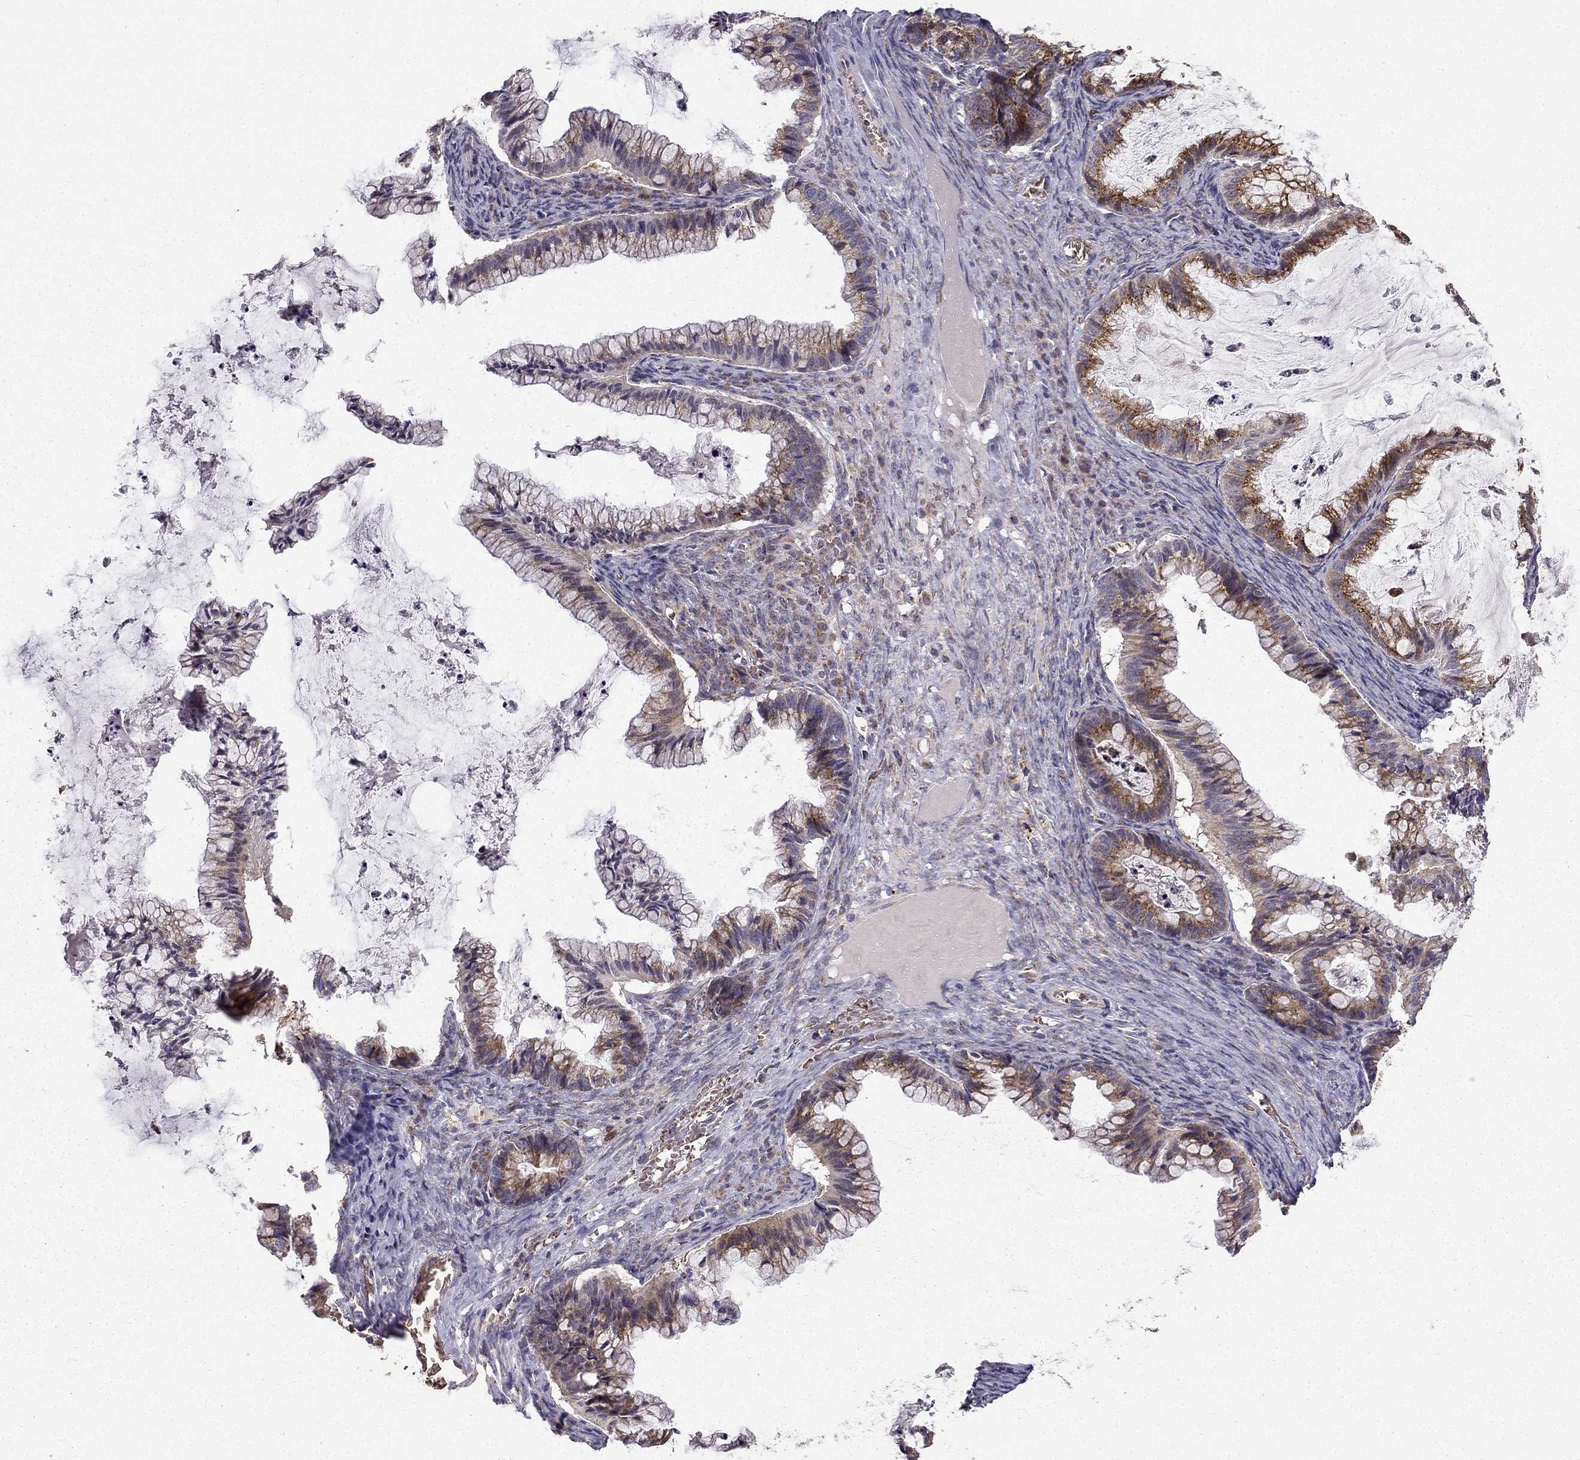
{"staining": {"intensity": "strong", "quantity": "25%-75%", "location": "cytoplasmic/membranous"}, "tissue": "ovarian cancer", "cell_type": "Tumor cells", "image_type": "cancer", "snomed": [{"axis": "morphology", "description": "Cystadenocarcinoma, mucinous, NOS"}, {"axis": "topography", "description": "Ovary"}], "caption": "Human mucinous cystadenocarcinoma (ovarian) stained with a brown dye exhibits strong cytoplasmic/membranous positive expression in about 25%-75% of tumor cells.", "gene": "B4GALT7", "patient": {"sex": "female", "age": 57}}